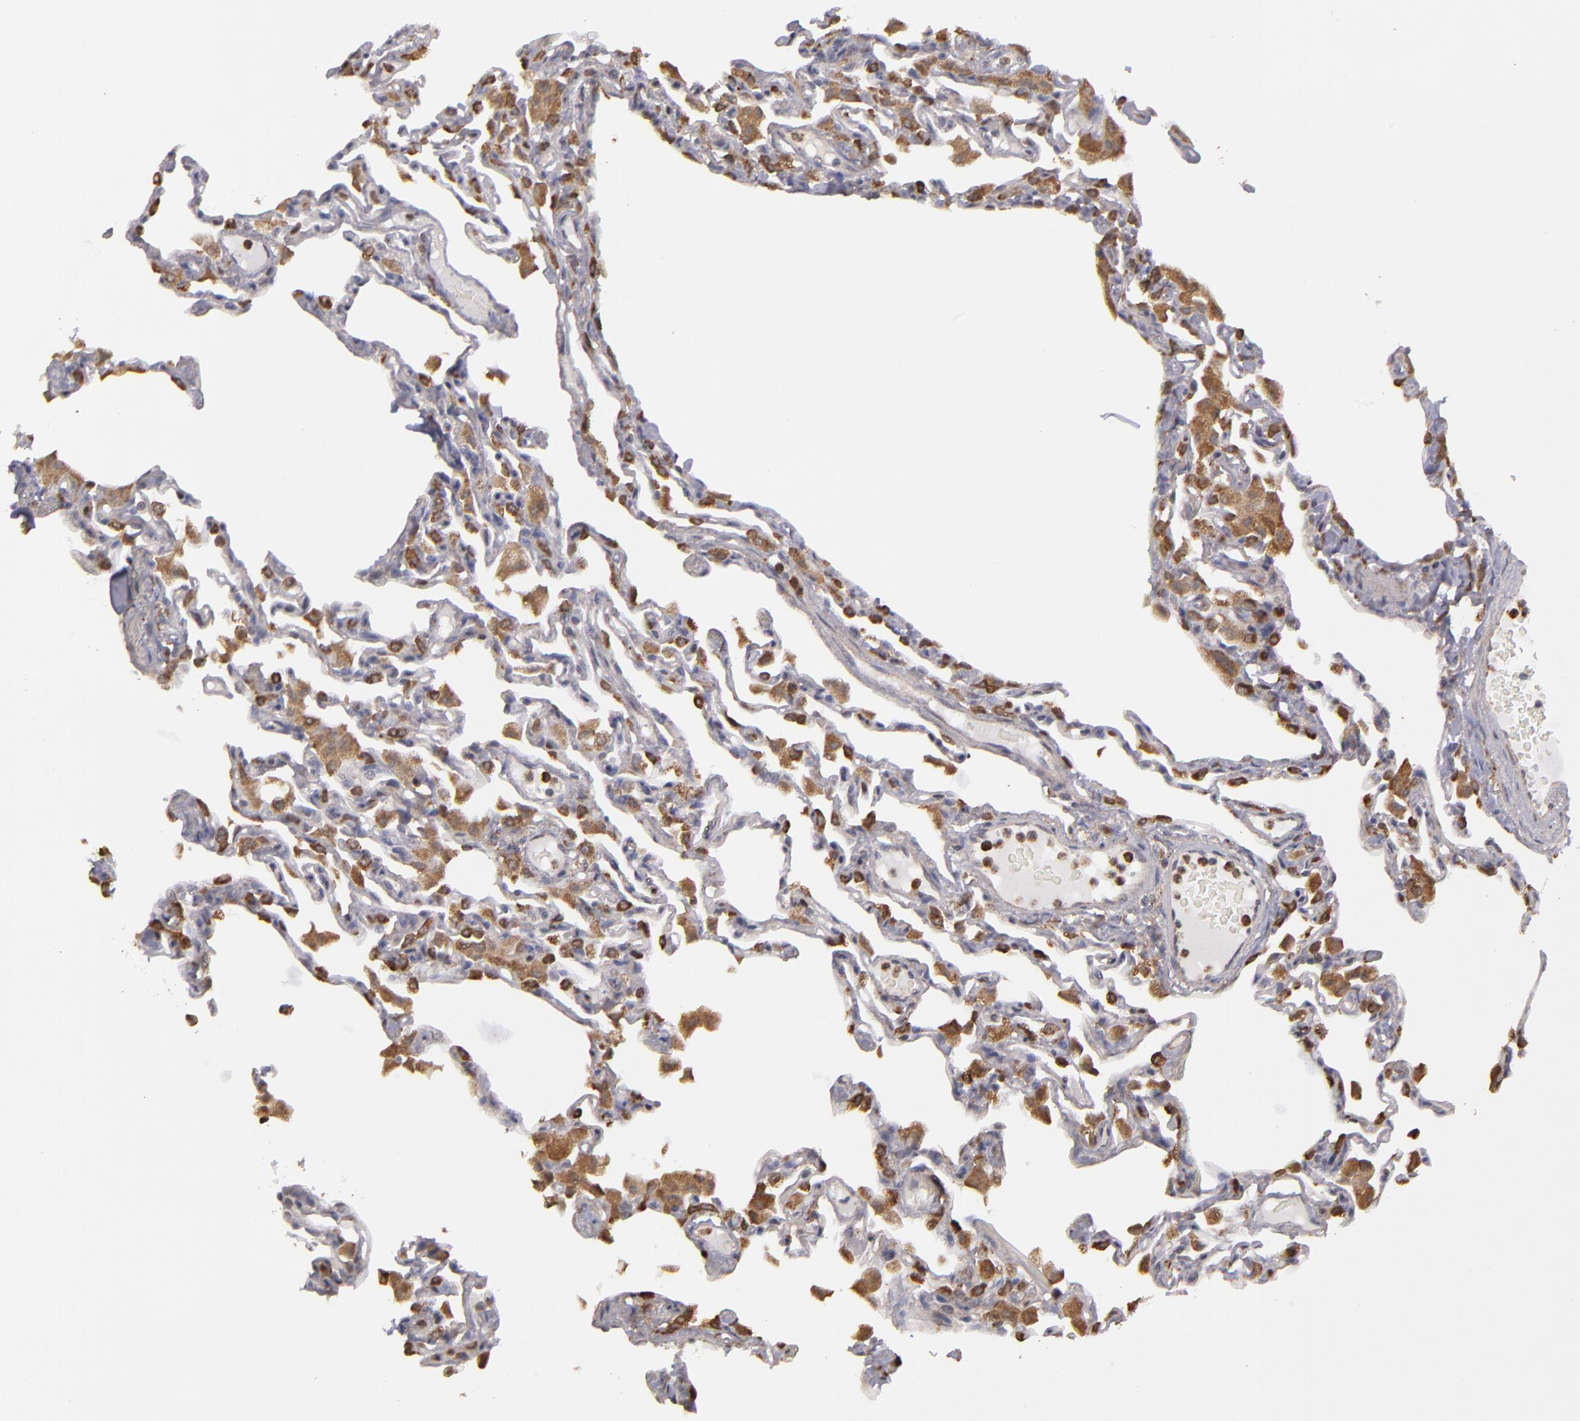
{"staining": {"intensity": "strong", "quantity": ">75%", "location": "cytoplasmic/membranous"}, "tissue": "lung", "cell_type": "Alveolar cells", "image_type": "normal", "snomed": [{"axis": "morphology", "description": "Normal tissue, NOS"}, {"axis": "topography", "description": "Lung"}], "caption": "High-power microscopy captured an immunohistochemistry (IHC) histopathology image of unremarkable lung, revealing strong cytoplasmic/membranous staining in about >75% of alveolar cells. Nuclei are stained in blue.", "gene": "MTHFD1", "patient": {"sex": "female", "age": 49}}